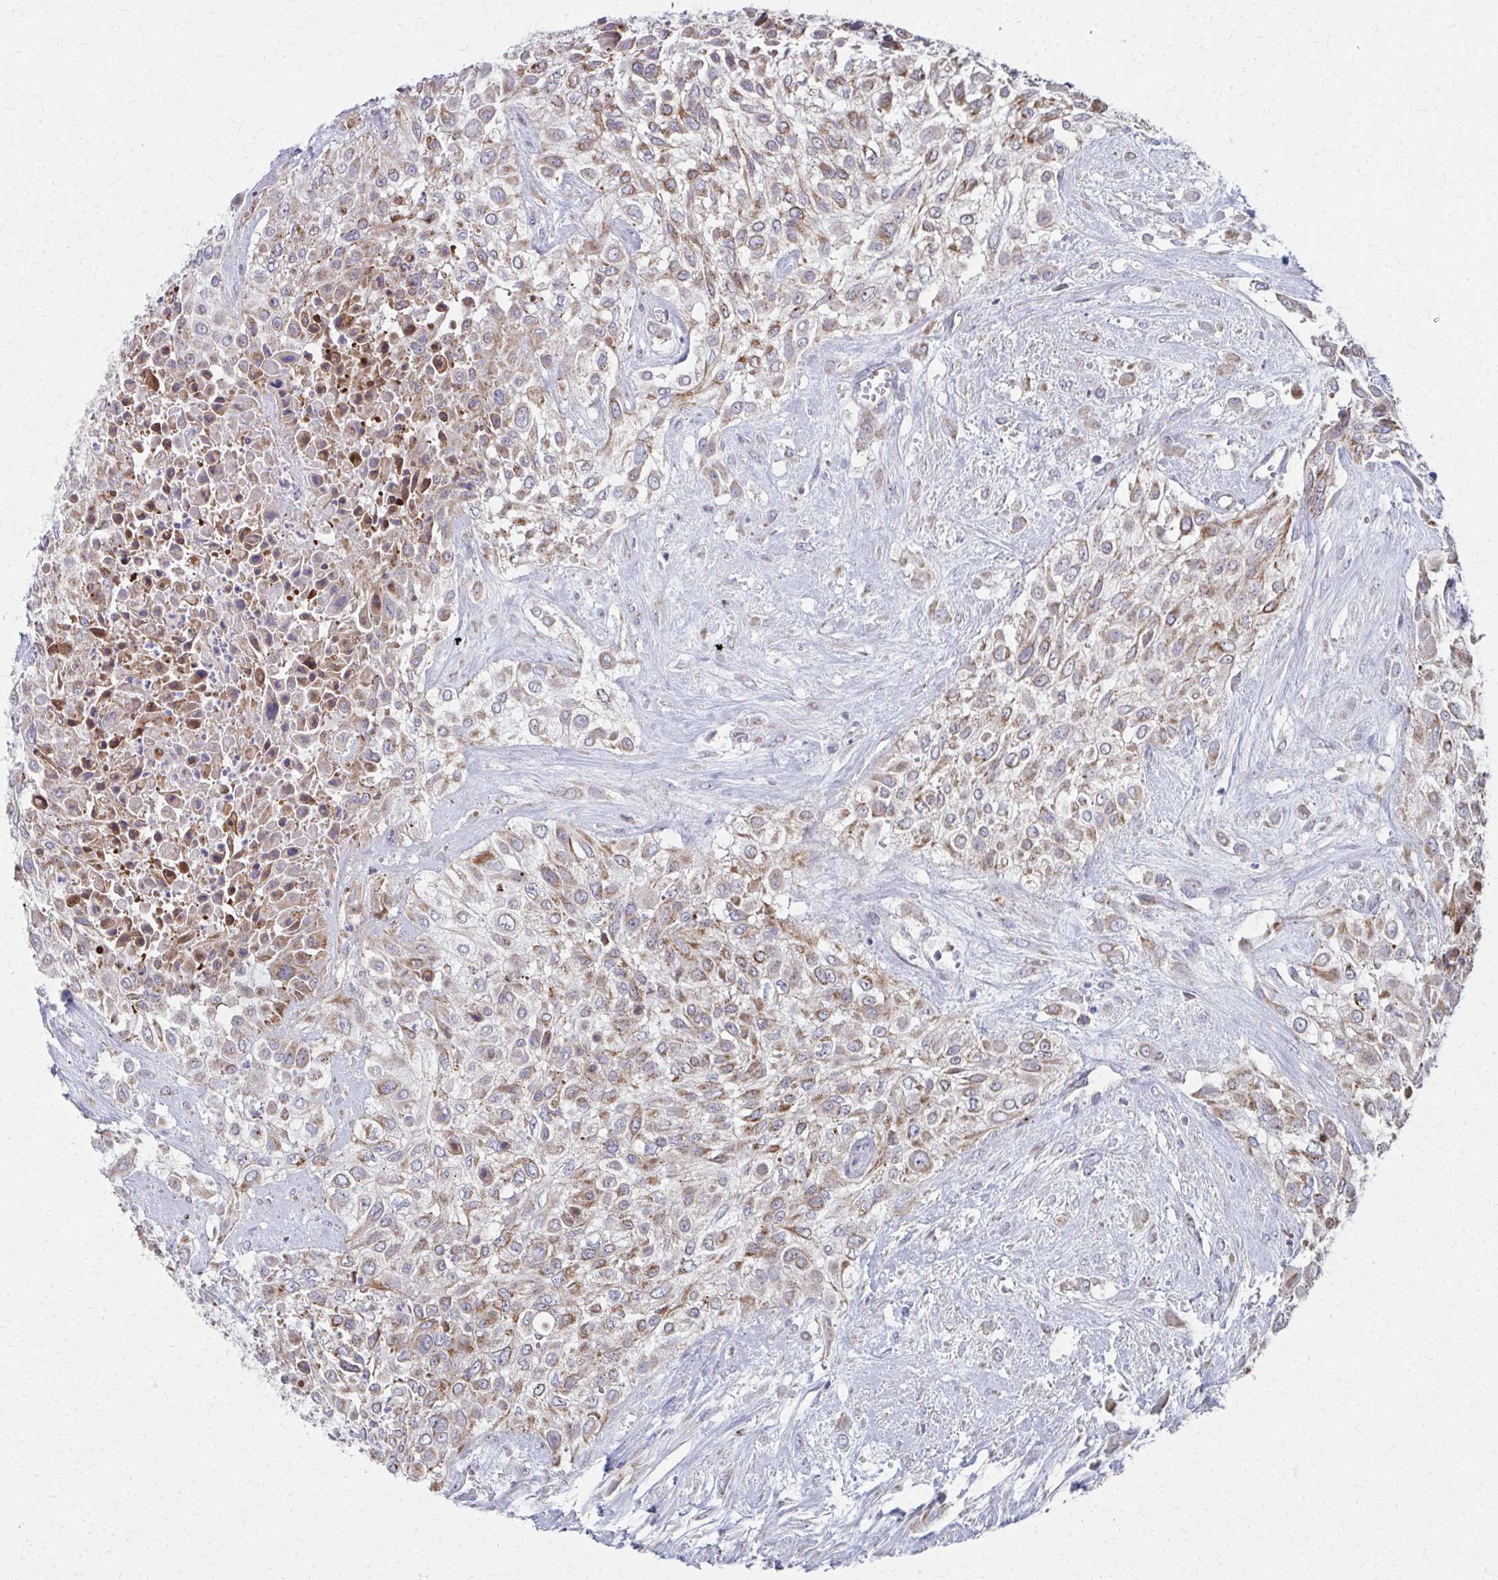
{"staining": {"intensity": "moderate", "quantity": ">75%", "location": "cytoplasmic/membranous"}, "tissue": "urothelial cancer", "cell_type": "Tumor cells", "image_type": "cancer", "snomed": [{"axis": "morphology", "description": "Urothelial carcinoma, High grade"}, {"axis": "topography", "description": "Urinary bladder"}], "caption": "This micrograph shows immunohistochemistry staining of human high-grade urothelial carcinoma, with medium moderate cytoplasmic/membranous staining in approximately >75% of tumor cells.", "gene": "FAHD1", "patient": {"sex": "male", "age": 57}}